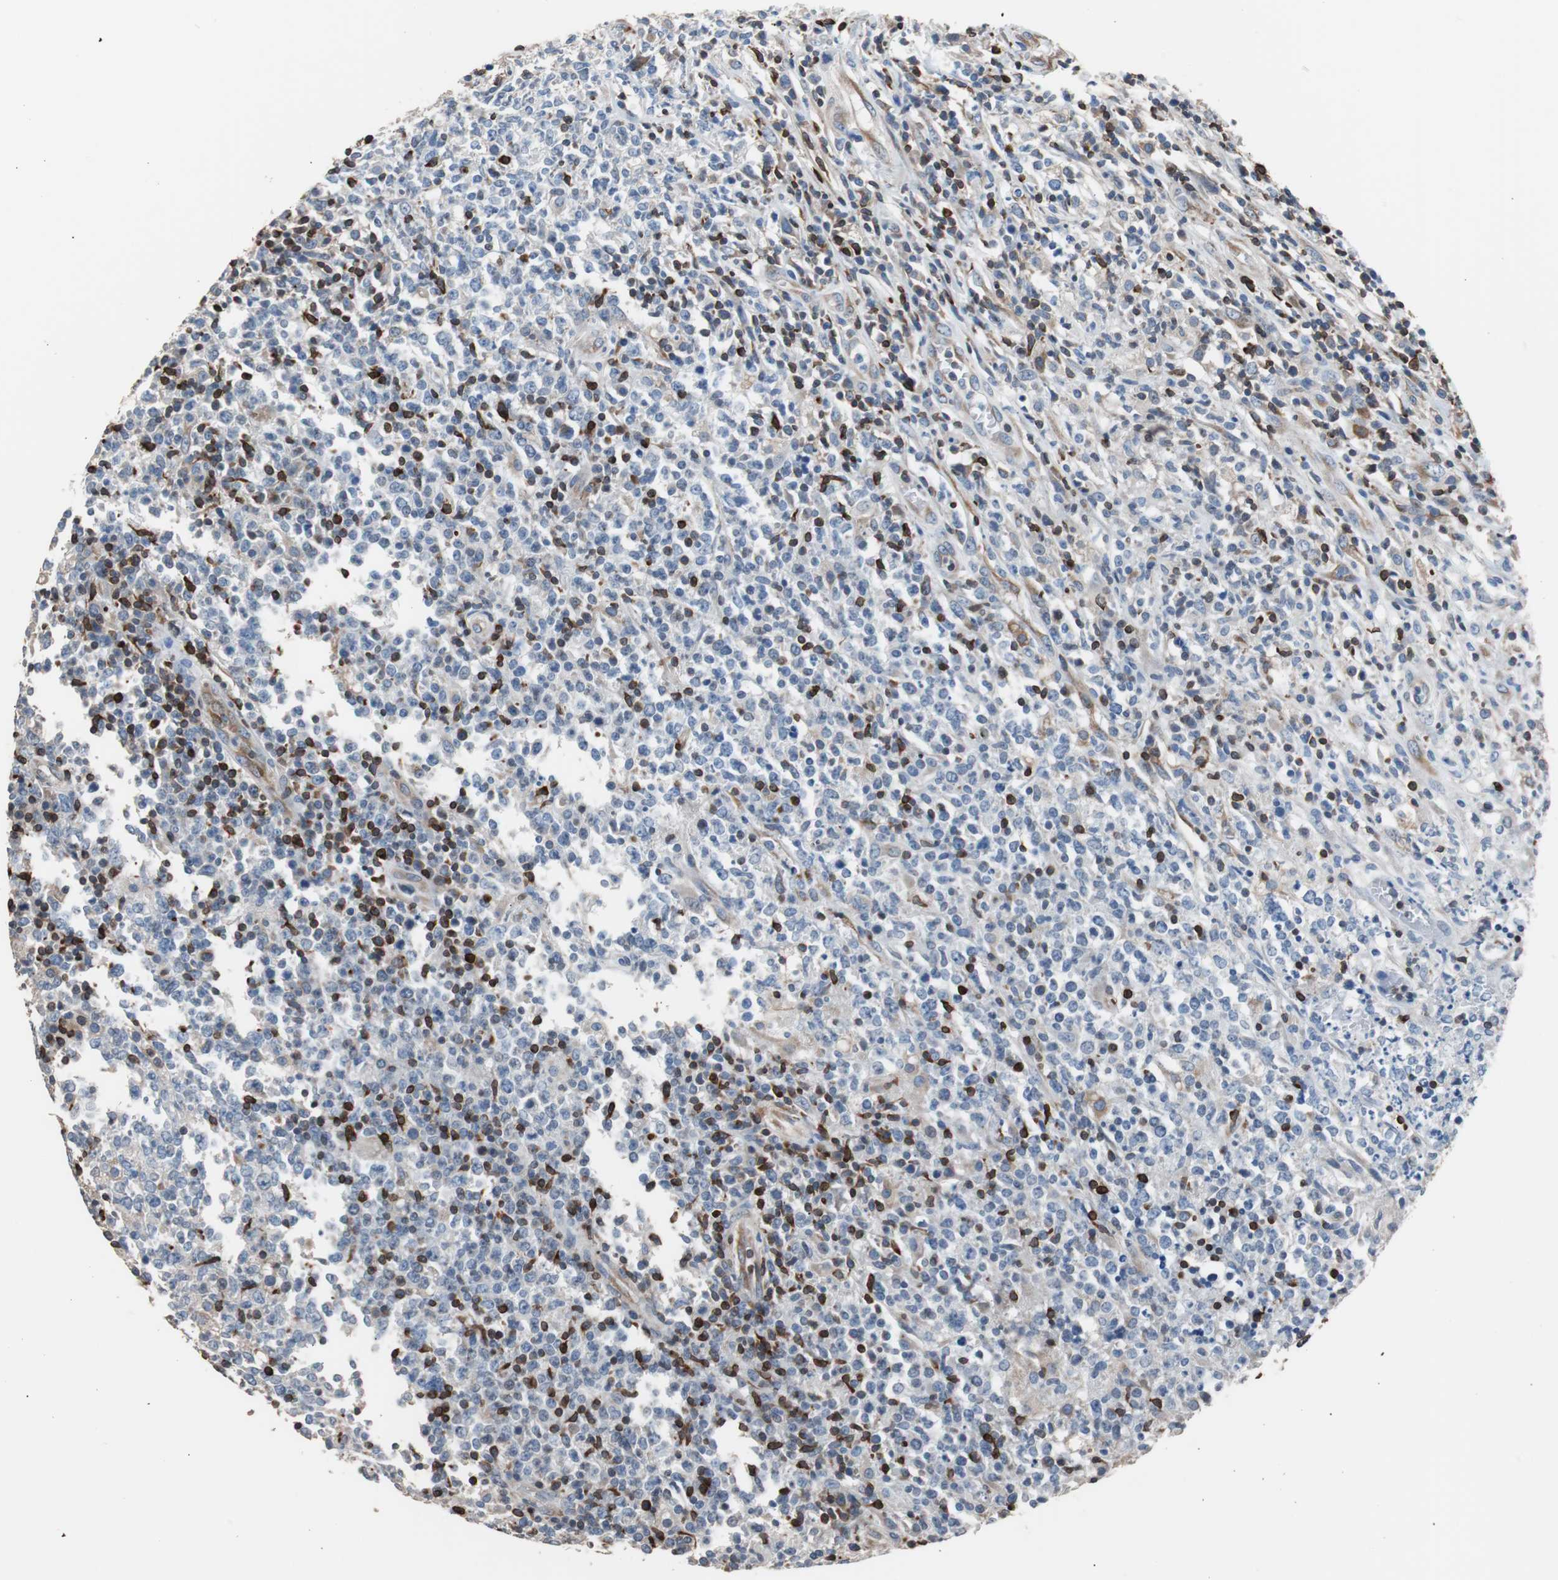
{"staining": {"intensity": "strong", "quantity": "25%-75%", "location": "cytoplasmic/membranous"}, "tissue": "lymphoma", "cell_type": "Tumor cells", "image_type": "cancer", "snomed": [{"axis": "morphology", "description": "Malignant lymphoma, non-Hodgkin's type, High grade"}, {"axis": "topography", "description": "Lymph node"}], "caption": "A high-resolution micrograph shows IHC staining of malignant lymphoma, non-Hodgkin's type (high-grade), which exhibits strong cytoplasmic/membranous positivity in approximately 25%-75% of tumor cells.", "gene": "PBXIP1", "patient": {"sex": "female", "age": 84}}